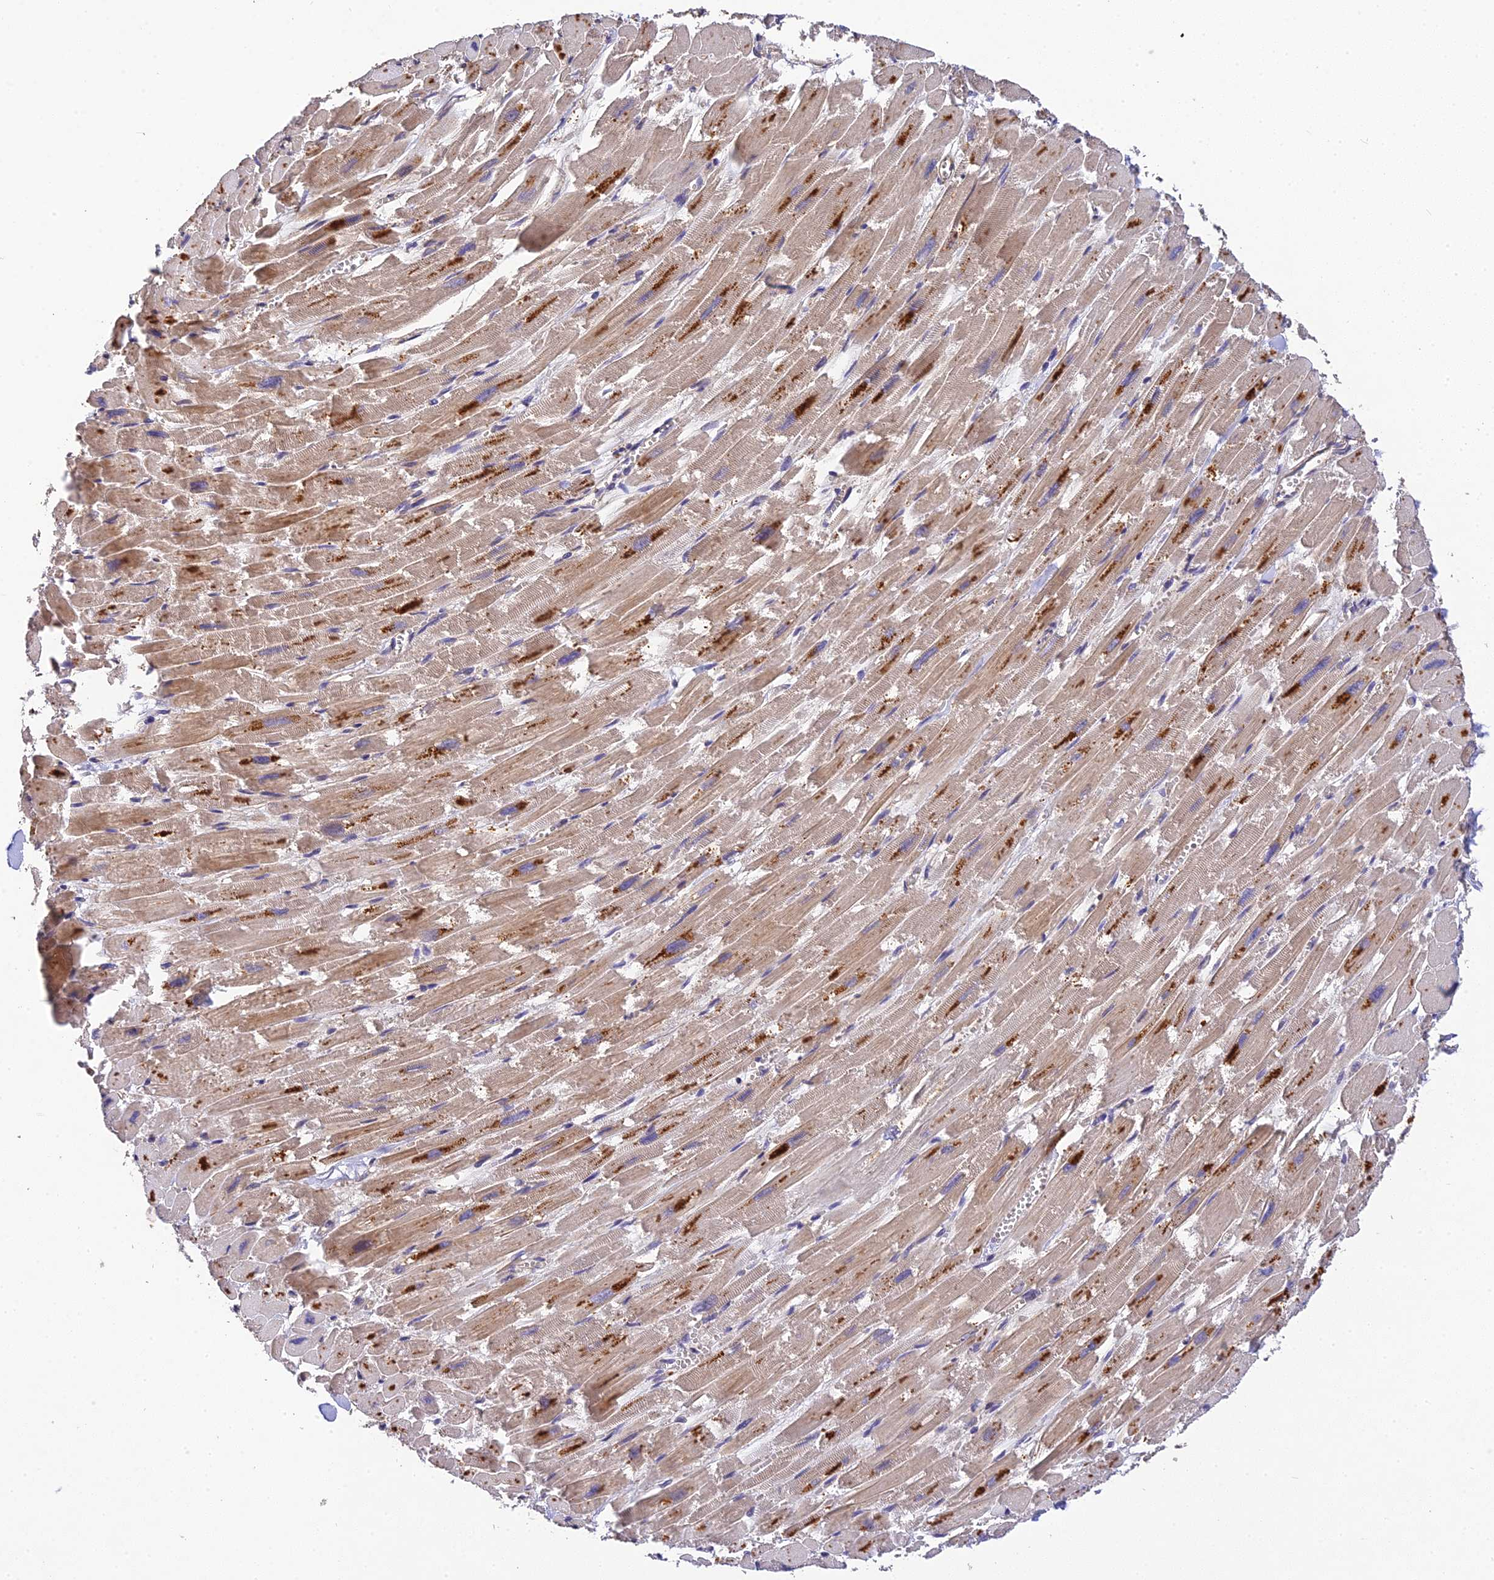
{"staining": {"intensity": "moderate", "quantity": "25%-75%", "location": "cytoplasmic/membranous"}, "tissue": "heart muscle", "cell_type": "Cardiomyocytes", "image_type": "normal", "snomed": [{"axis": "morphology", "description": "Normal tissue, NOS"}, {"axis": "topography", "description": "Heart"}], "caption": "Protein expression analysis of benign heart muscle reveals moderate cytoplasmic/membranous positivity in approximately 25%-75% of cardiomyocytes. (Brightfield microscopy of DAB IHC at high magnification).", "gene": "DENND5B", "patient": {"sex": "male", "age": 54}}